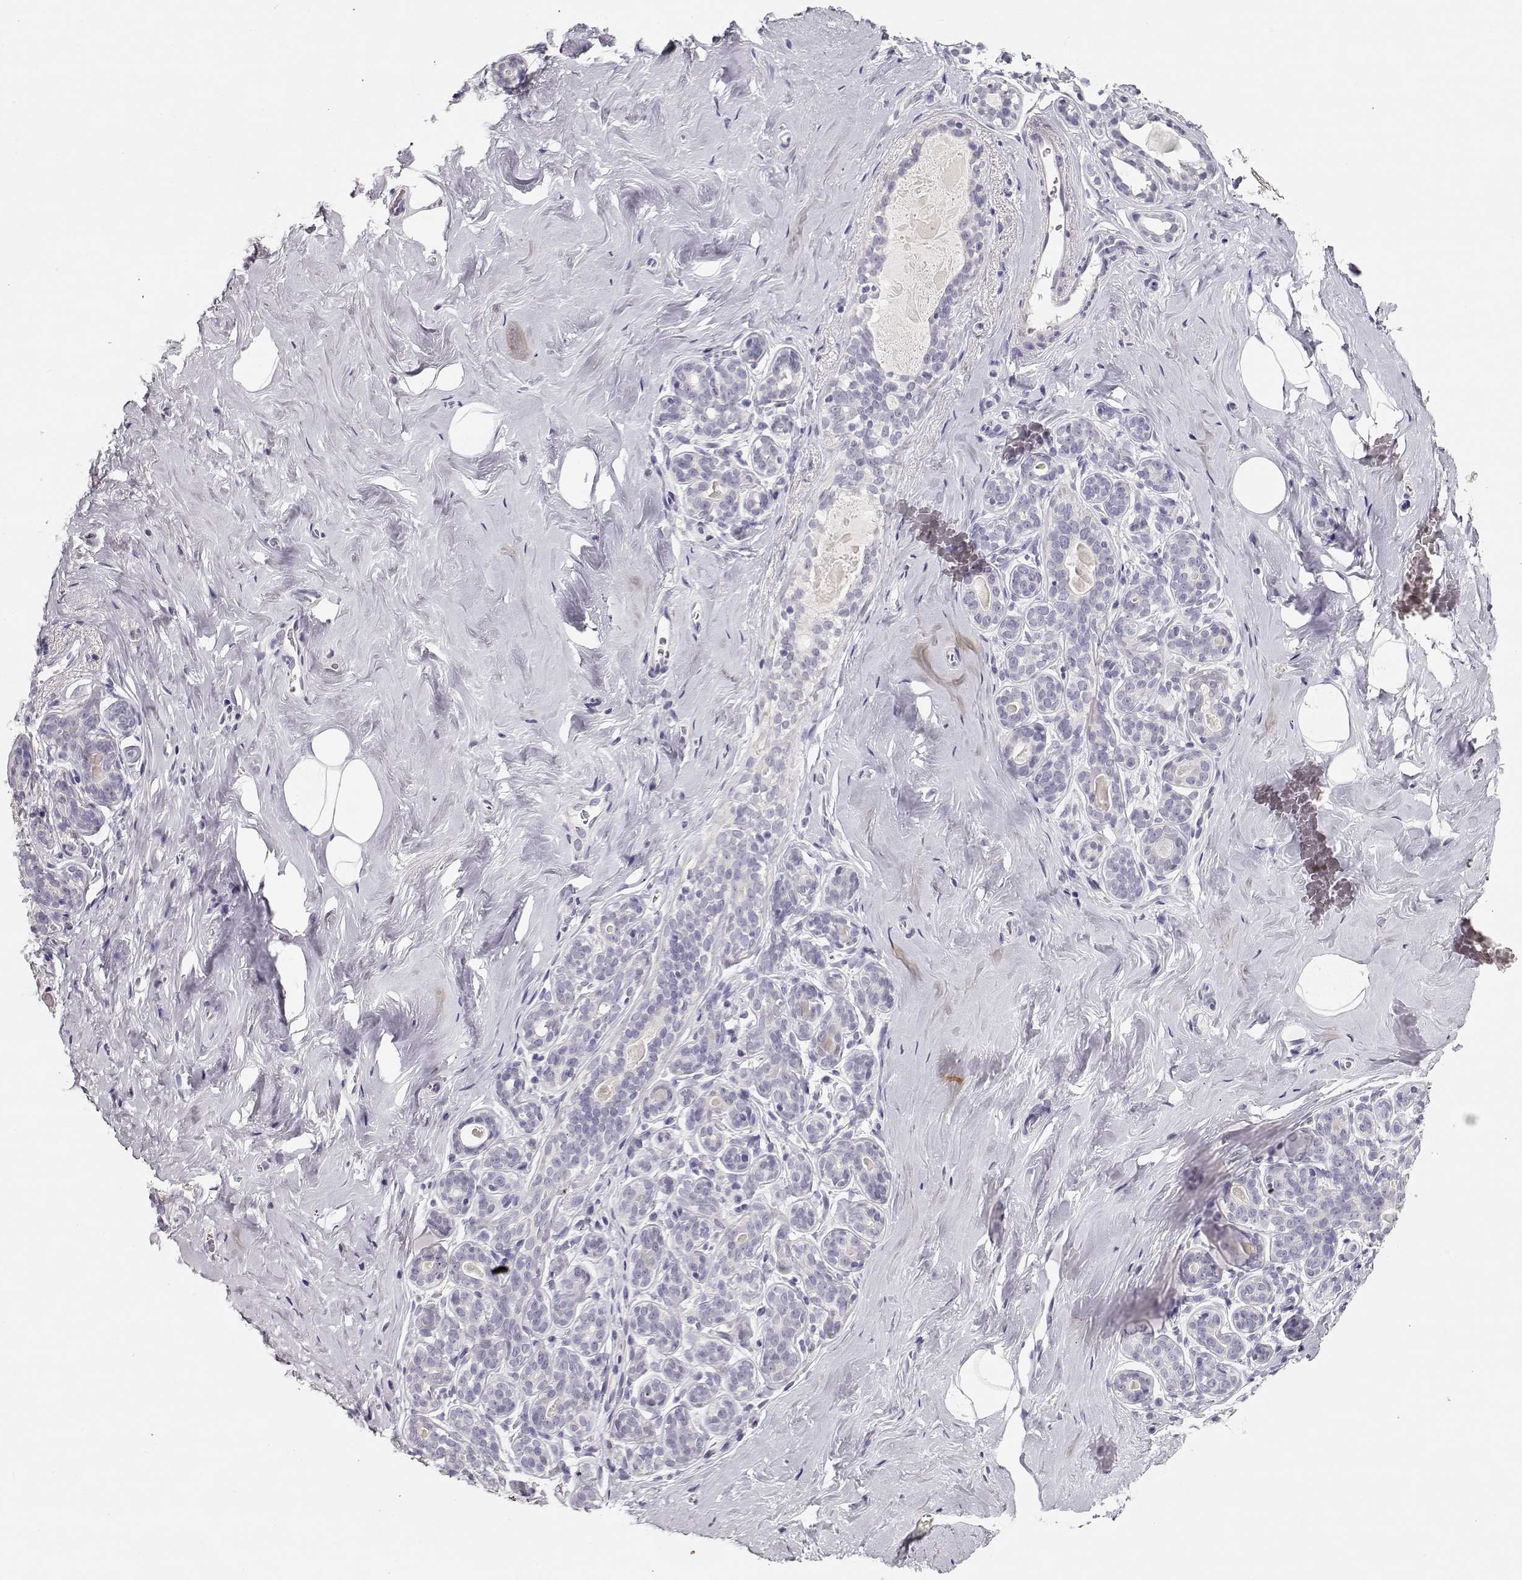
{"staining": {"intensity": "negative", "quantity": "none", "location": "none"}, "tissue": "breast", "cell_type": "Adipocytes", "image_type": "normal", "snomed": [{"axis": "morphology", "description": "Normal tissue, NOS"}, {"axis": "topography", "description": "Skin"}, {"axis": "topography", "description": "Breast"}], "caption": "The photomicrograph shows no staining of adipocytes in benign breast. (DAB IHC visualized using brightfield microscopy, high magnification).", "gene": "MAGEC1", "patient": {"sex": "female", "age": 43}}